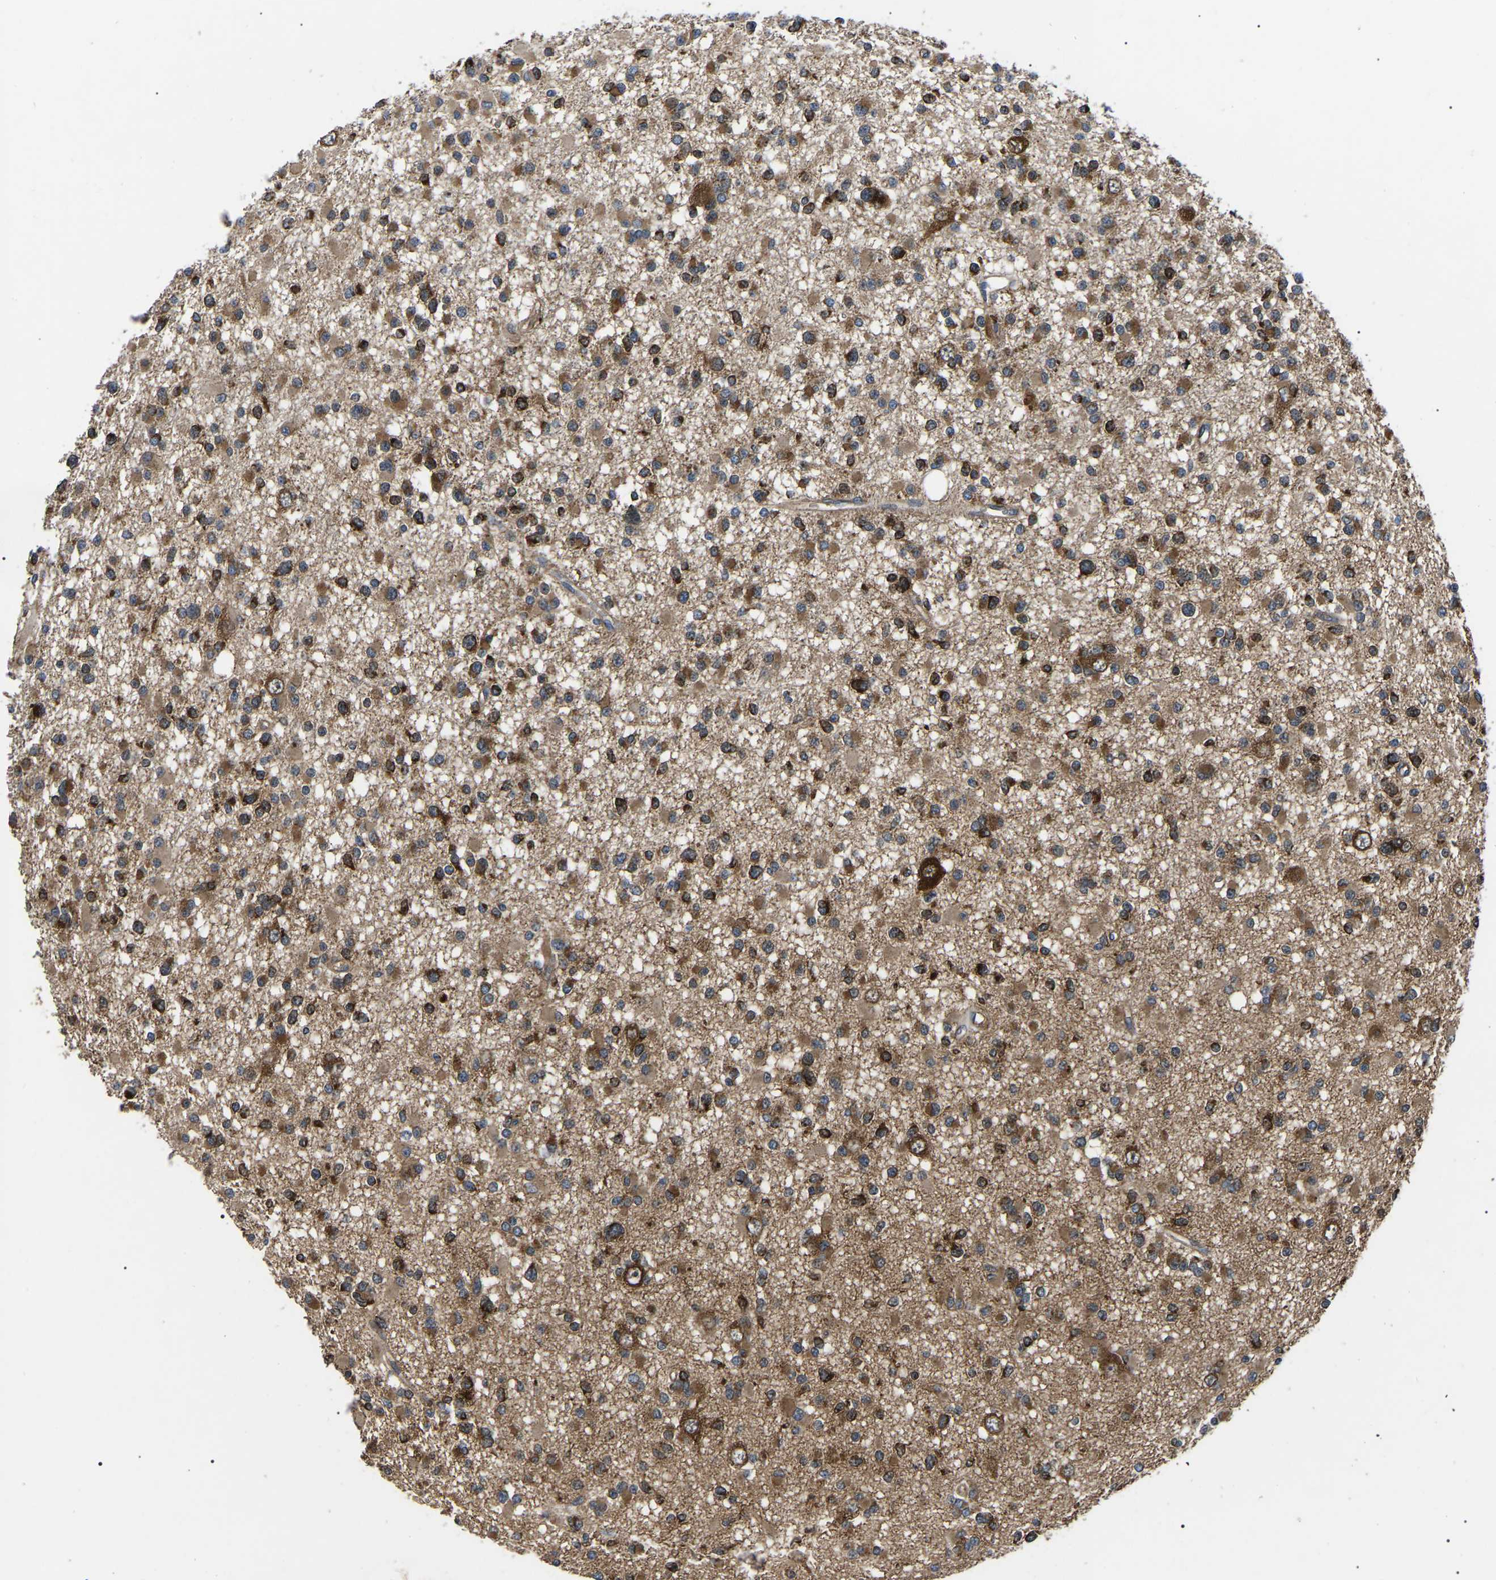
{"staining": {"intensity": "strong", "quantity": ">75%", "location": "cytoplasmic/membranous"}, "tissue": "glioma", "cell_type": "Tumor cells", "image_type": "cancer", "snomed": [{"axis": "morphology", "description": "Glioma, malignant, Low grade"}, {"axis": "topography", "description": "Brain"}], "caption": "Protein analysis of low-grade glioma (malignant) tissue exhibits strong cytoplasmic/membranous positivity in about >75% of tumor cells.", "gene": "PPM1E", "patient": {"sex": "female", "age": 22}}